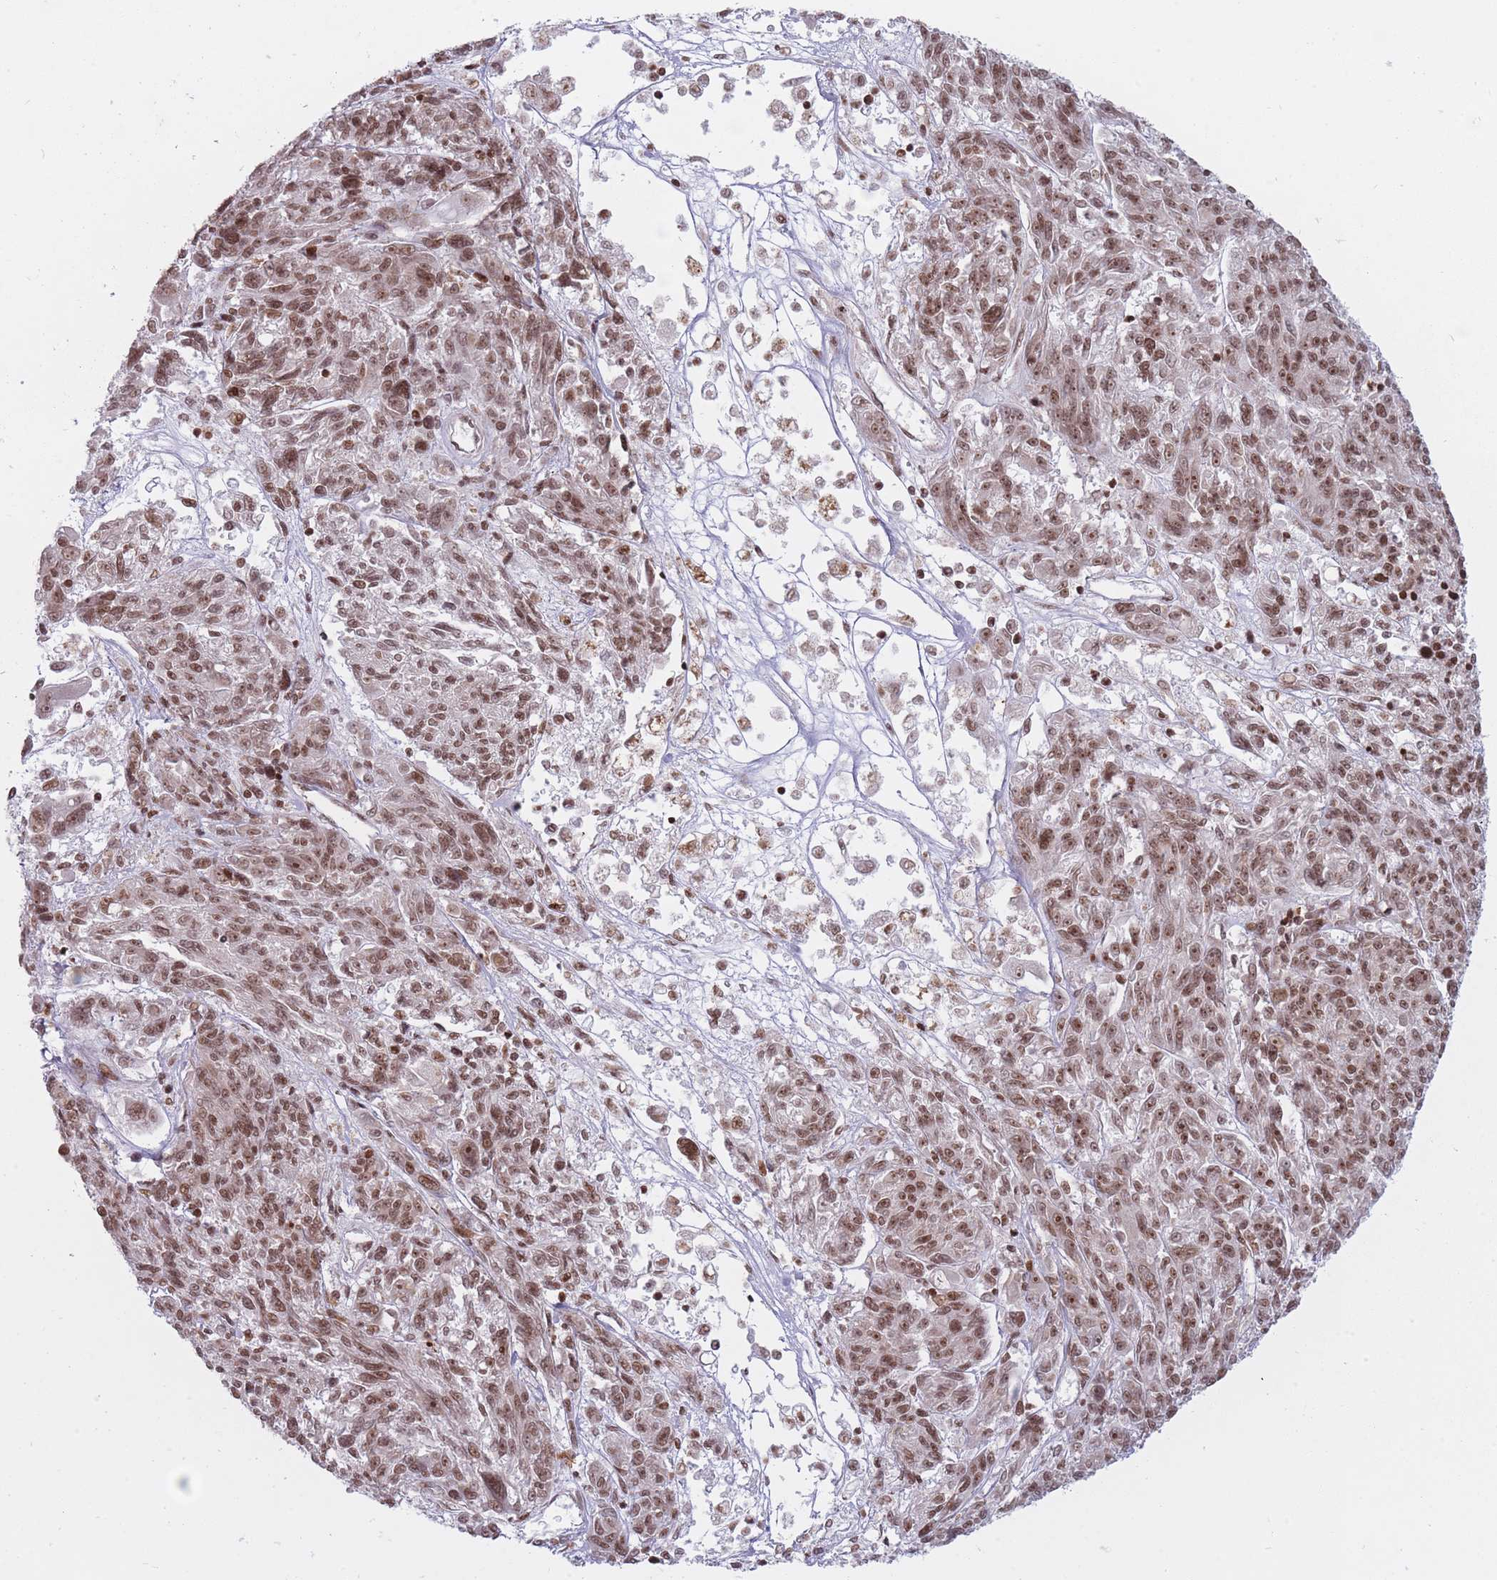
{"staining": {"intensity": "moderate", "quantity": ">75%", "location": "nuclear"}, "tissue": "melanoma", "cell_type": "Tumor cells", "image_type": "cancer", "snomed": [{"axis": "morphology", "description": "Malignant melanoma, NOS"}, {"axis": "topography", "description": "Skin"}], "caption": "Immunohistochemistry (DAB) staining of human malignant melanoma shows moderate nuclear protein expression in approximately >75% of tumor cells. Ihc stains the protein of interest in brown and the nuclei are stained blue.", "gene": "TMC6", "patient": {"sex": "male", "age": 53}}